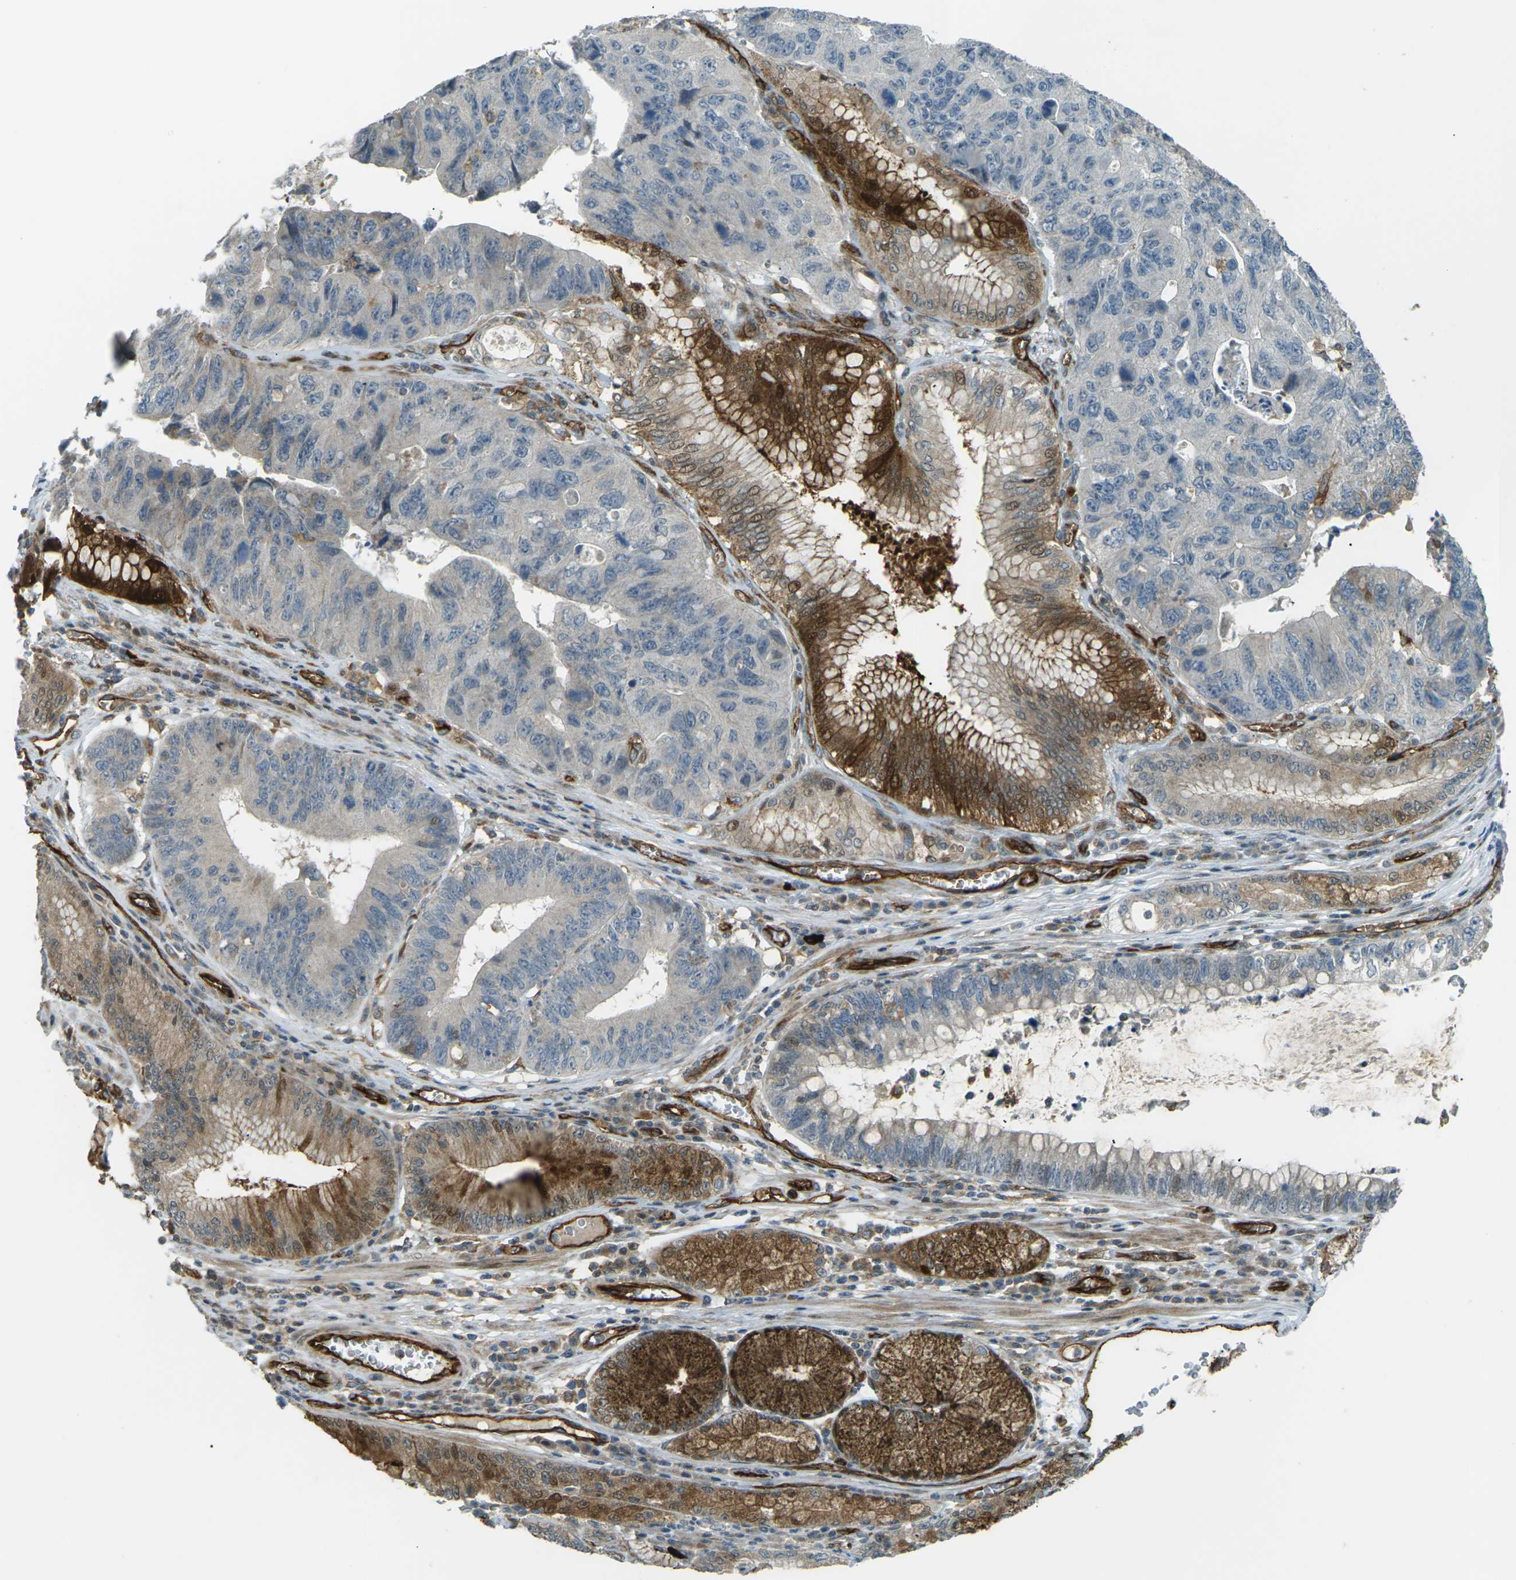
{"staining": {"intensity": "strong", "quantity": "25%-75%", "location": "cytoplasmic/membranous,nuclear"}, "tissue": "stomach cancer", "cell_type": "Tumor cells", "image_type": "cancer", "snomed": [{"axis": "morphology", "description": "Adenocarcinoma, NOS"}, {"axis": "topography", "description": "Stomach"}], "caption": "Immunohistochemistry (IHC) photomicrograph of neoplastic tissue: stomach adenocarcinoma stained using IHC demonstrates high levels of strong protein expression localized specifically in the cytoplasmic/membranous and nuclear of tumor cells, appearing as a cytoplasmic/membranous and nuclear brown color.", "gene": "S1PR1", "patient": {"sex": "male", "age": 59}}